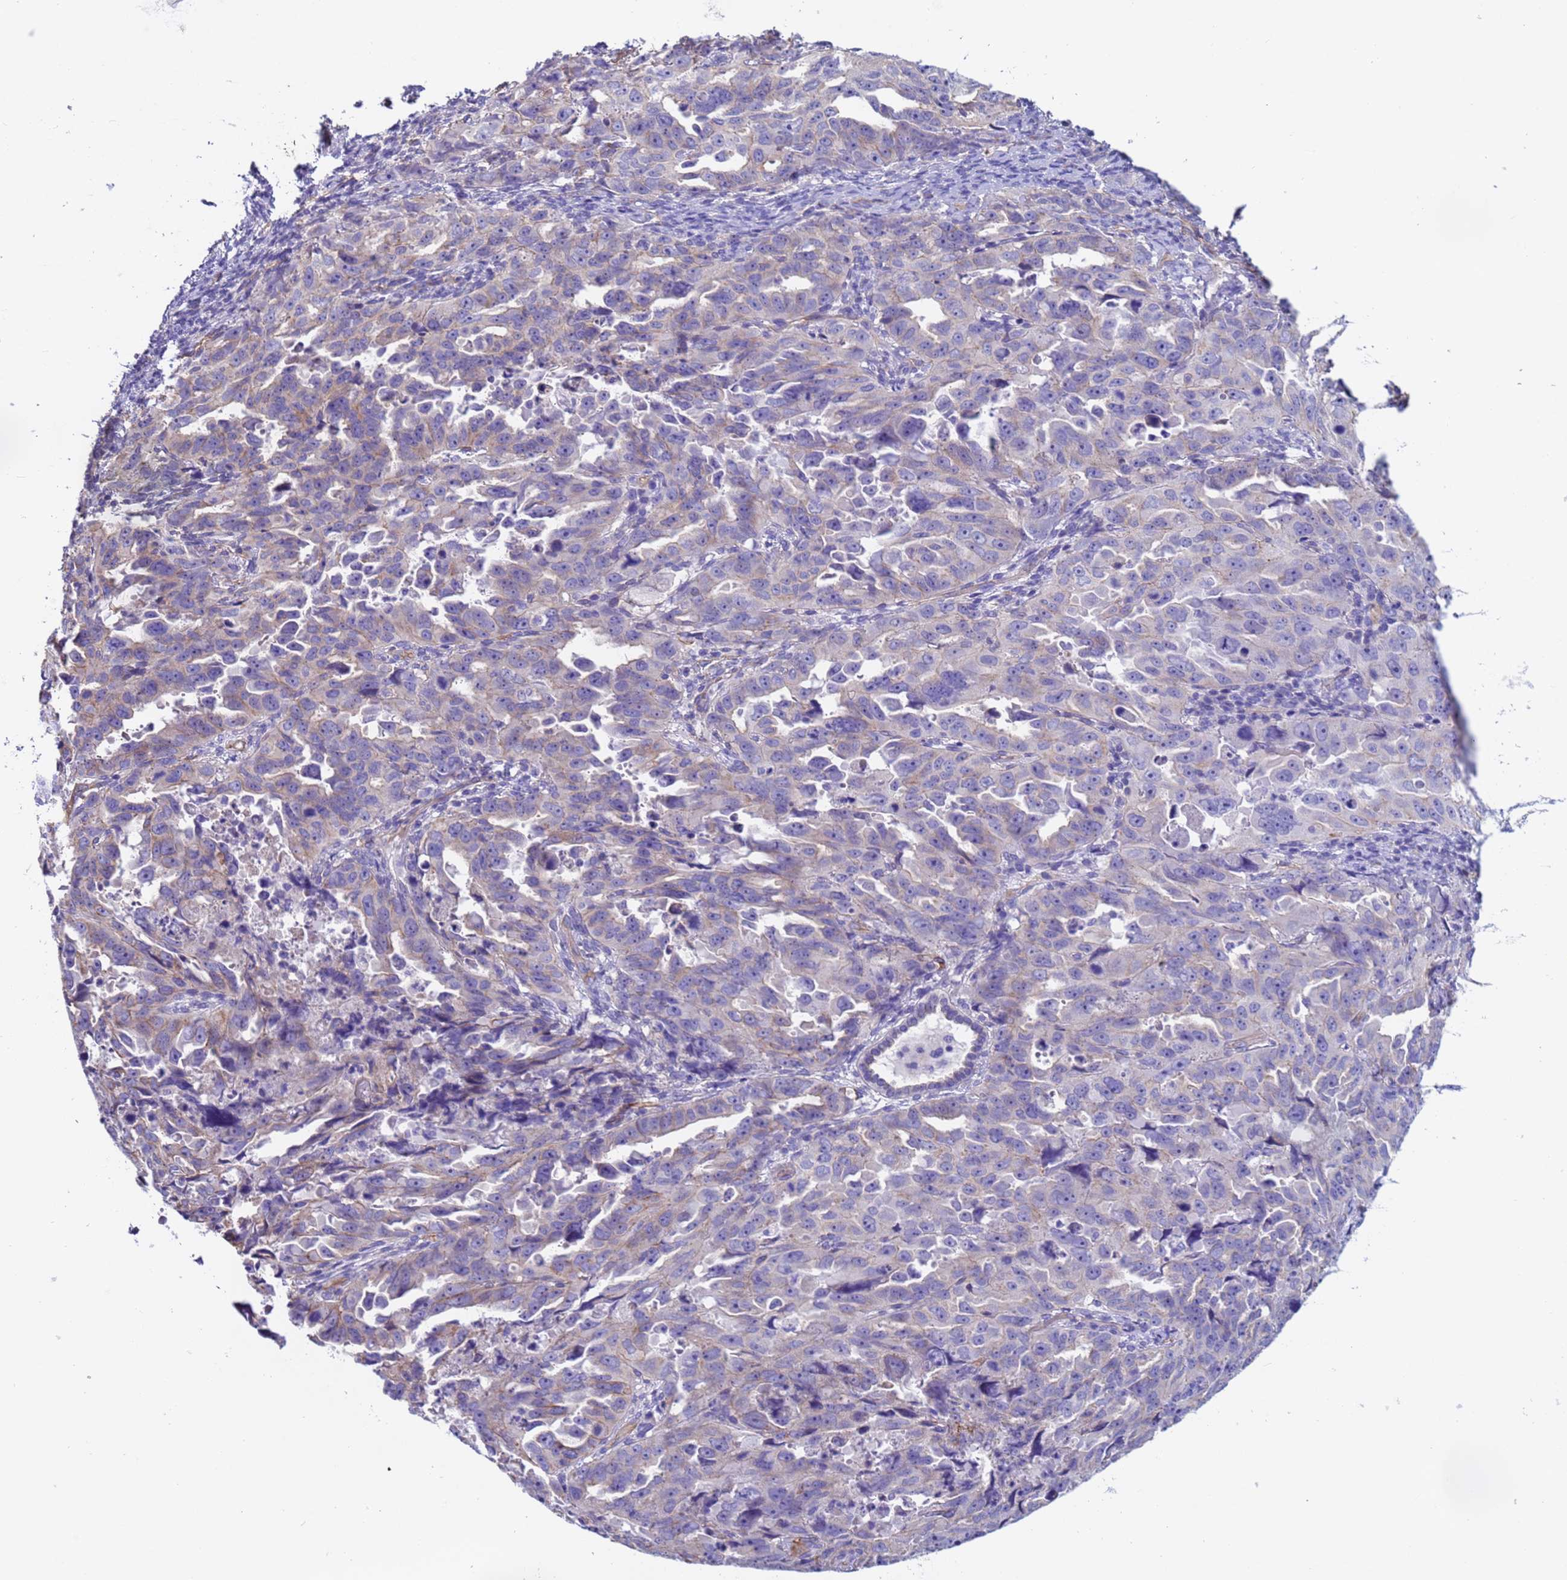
{"staining": {"intensity": "weak", "quantity": "<25%", "location": "cytoplasmic/membranous"}, "tissue": "endometrial cancer", "cell_type": "Tumor cells", "image_type": "cancer", "snomed": [{"axis": "morphology", "description": "Adenocarcinoma, NOS"}, {"axis": "topography", "description": "Endometrium"}], "caption": "Tumor cells are negative for protein expression in human endometrial cancer.", "gene": "ZNF248", "patient": {"sex": "female", "age": 65}}